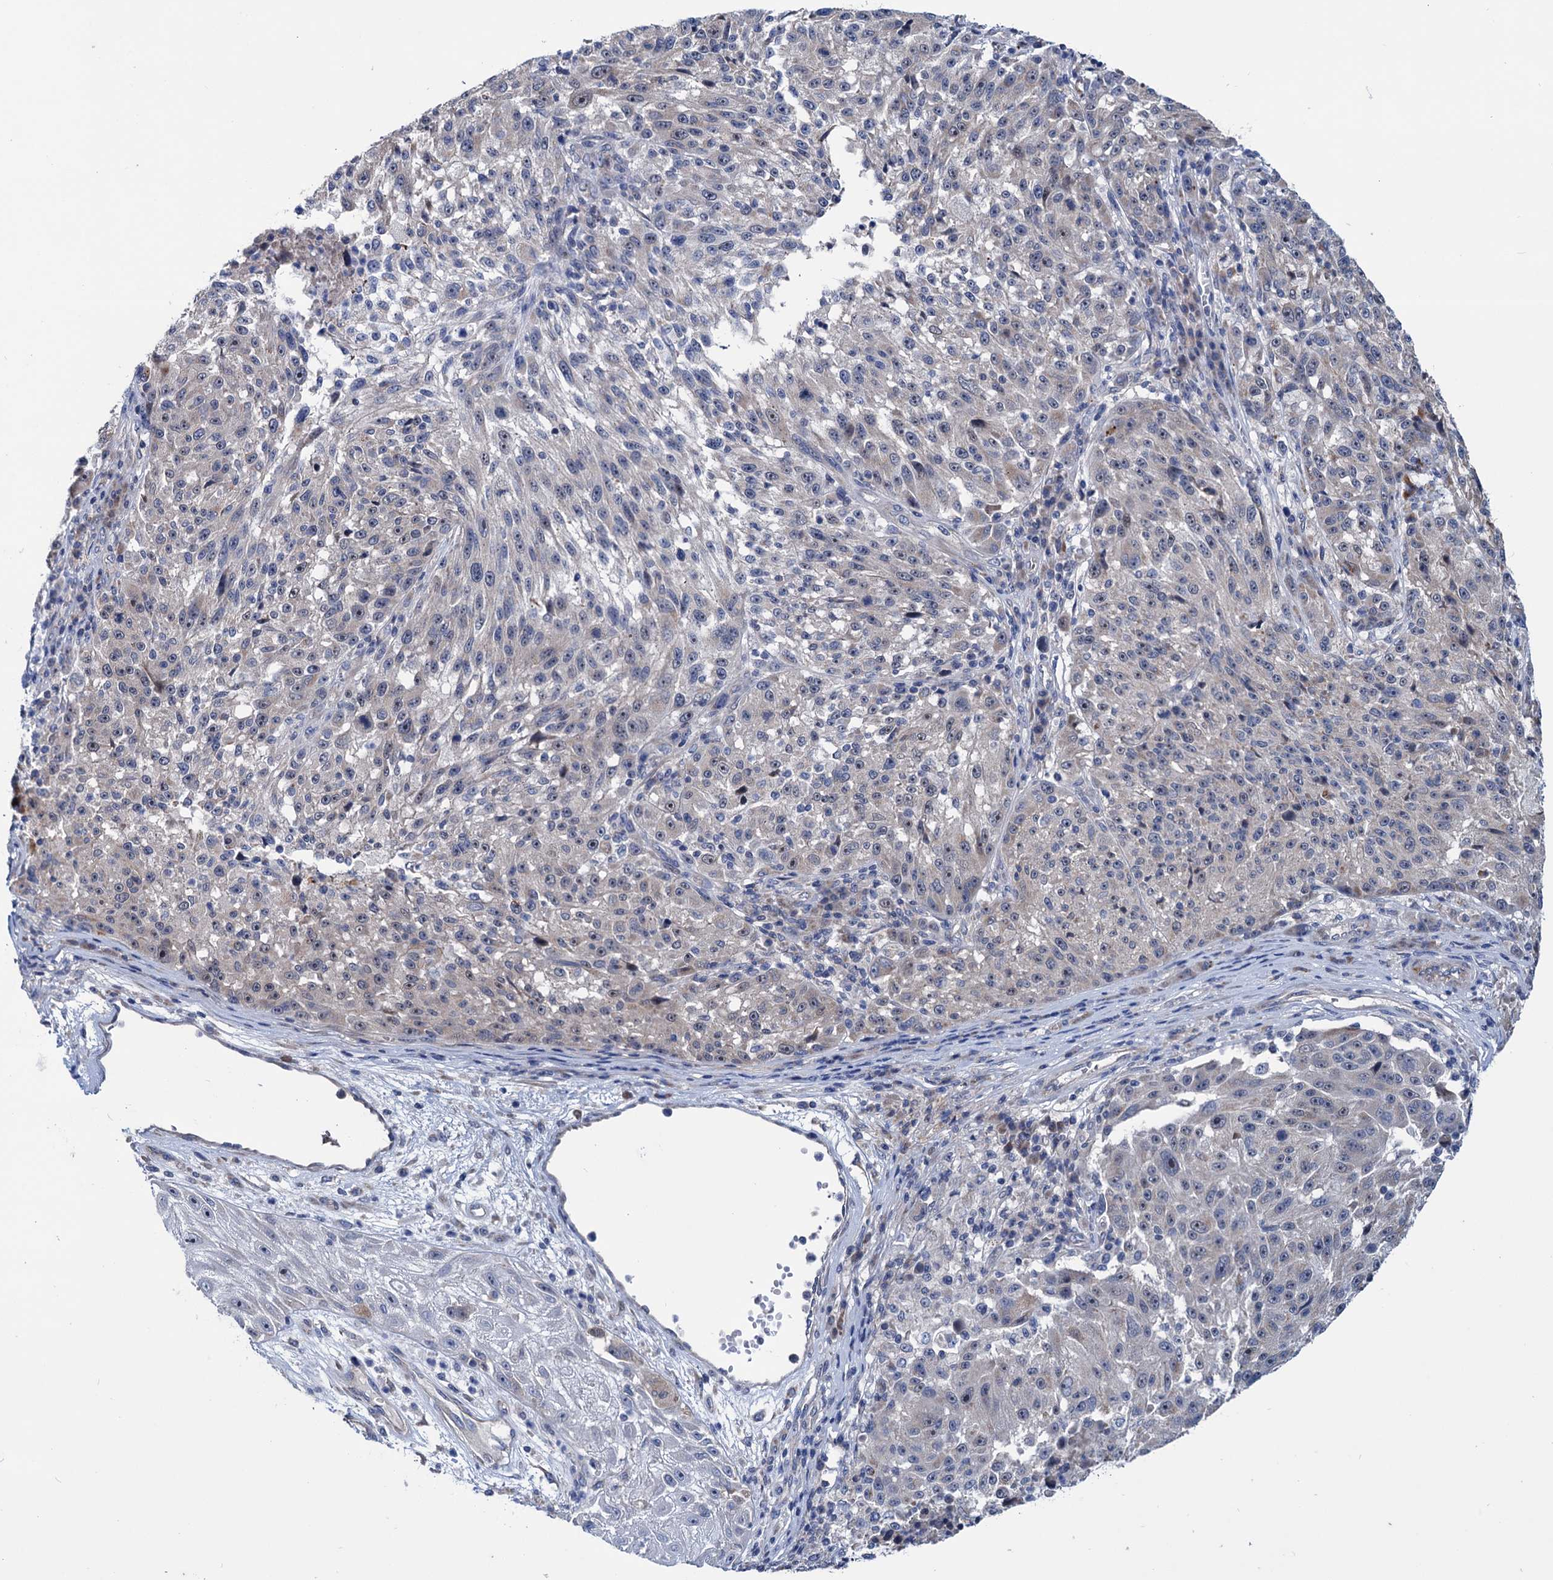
{"staining": {"intensity": "negative", "quantity": "none", "location": "none"}, "tissue": "melanoma", "cell_type": "Tumor cells", "image_type": "cancer", "snomed": [{"axis": "morphology", "description": "Malignant melanoma, NOS"}, {"axis": "topography", "description": "Skin"}], "caption": "A high-resolution photomicrograph shows immunohistochemistry (IHC) staining of malignant melanoma, which shows no significant expression in tumor cells.", "gene": "EYA4", "patient": {"sex": "male", "age": 53}}